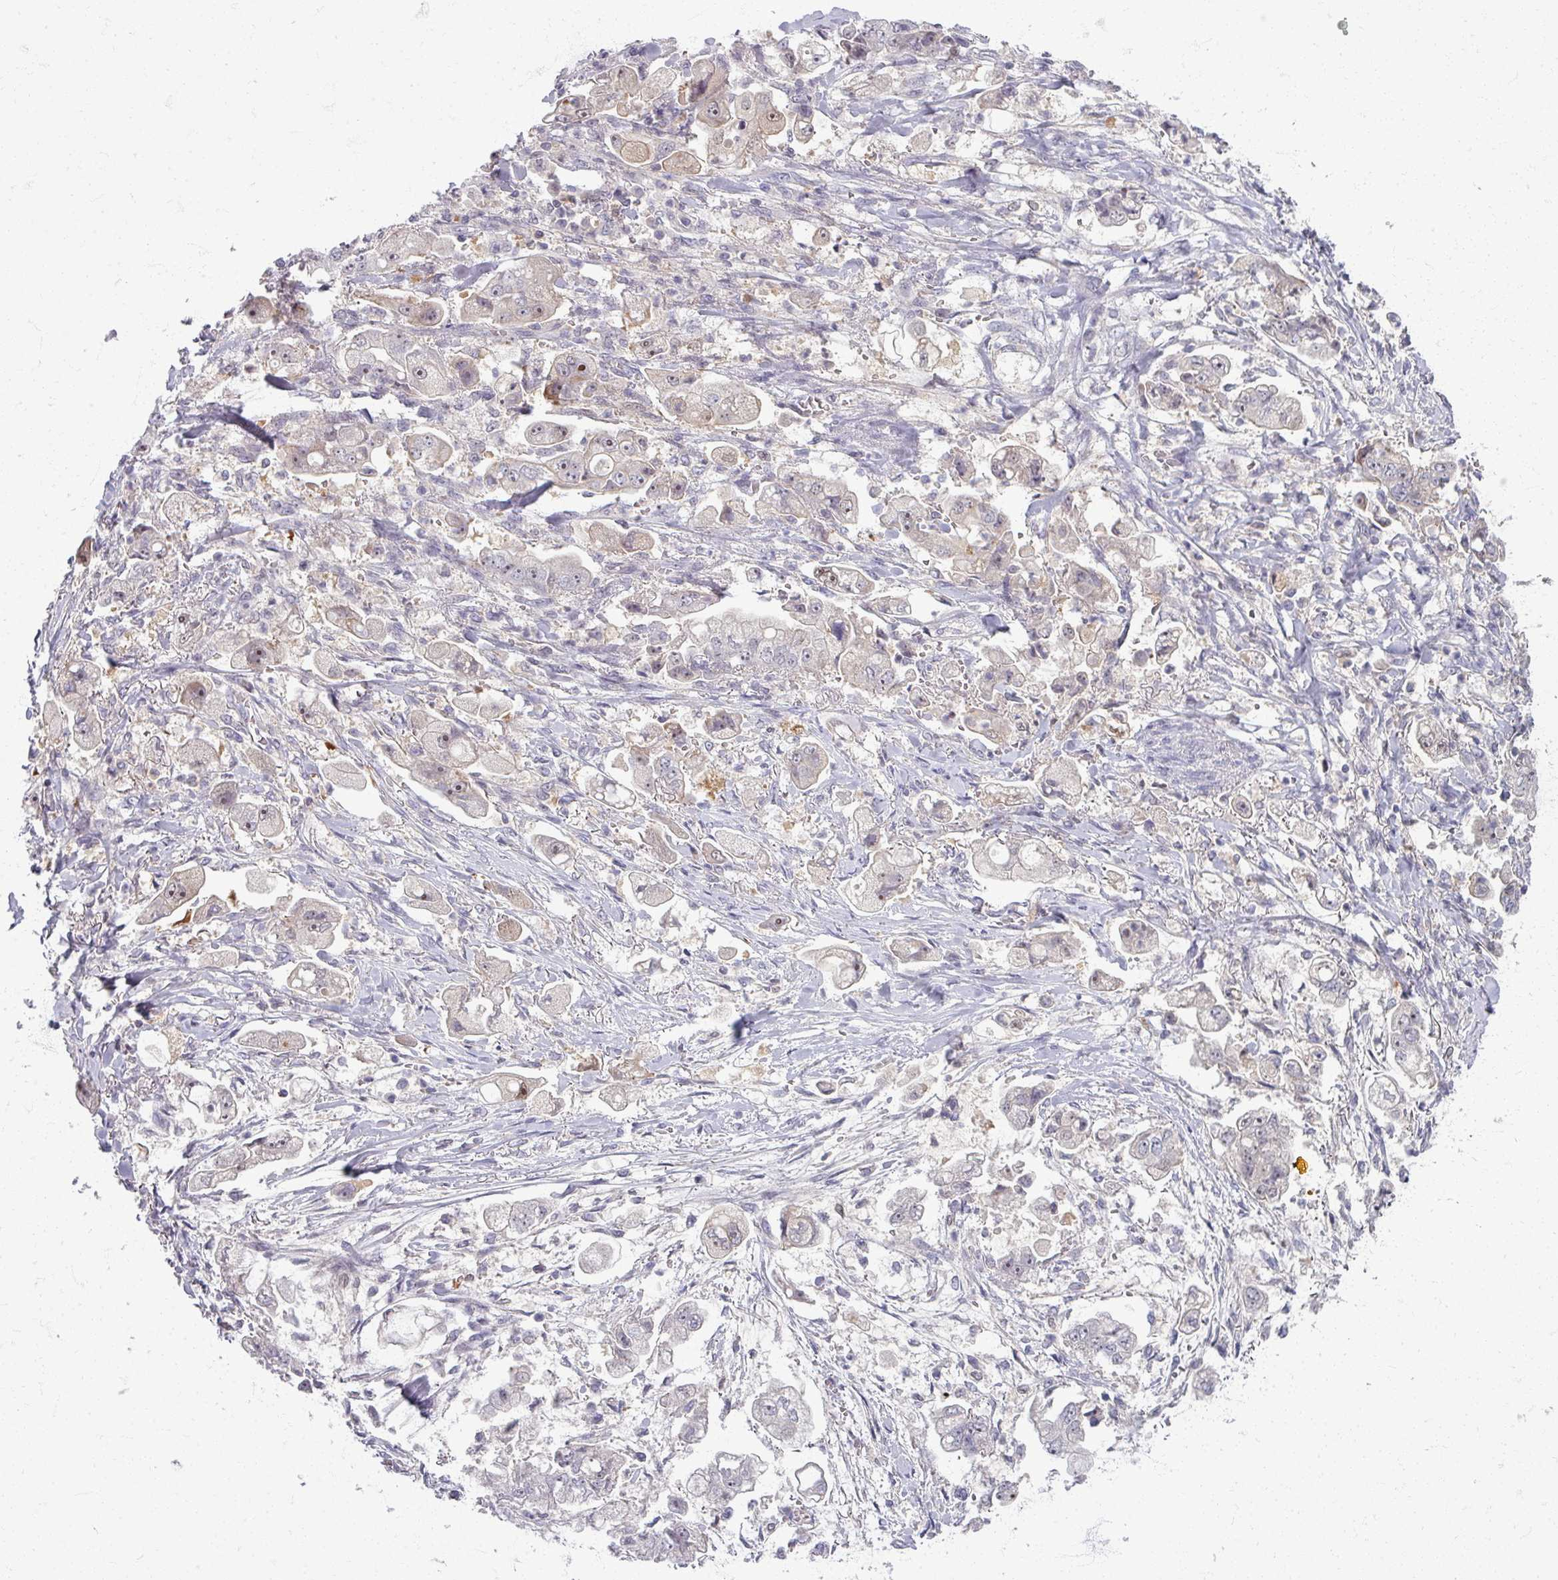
{"staining": {"intensity": "moderate", "quantity": "<25%", "location": "cytoplasmic/membranous"}, "tissue": "stomach cancer", "cell_type": "Tumor cells", "image_type": "cancer", "snomed": [{"axis": "morphology", "description": "Adenocarcinoma, NOS"}, {"axis": "topography", "description": "Stomach"}], "caption": "Immunohistochemistry (IHC) micrograph of neoplastic tissue: human stomach cancer stained using immunohistochemistry displays low levels of moderate protein expression localized specifically in the cytoplasmic/membranous of tumor cells, appearing as a cytoplasmic/membranous brown color.", "gene": "TTLL7", "patient": {"sex": "male", "age": 62}}